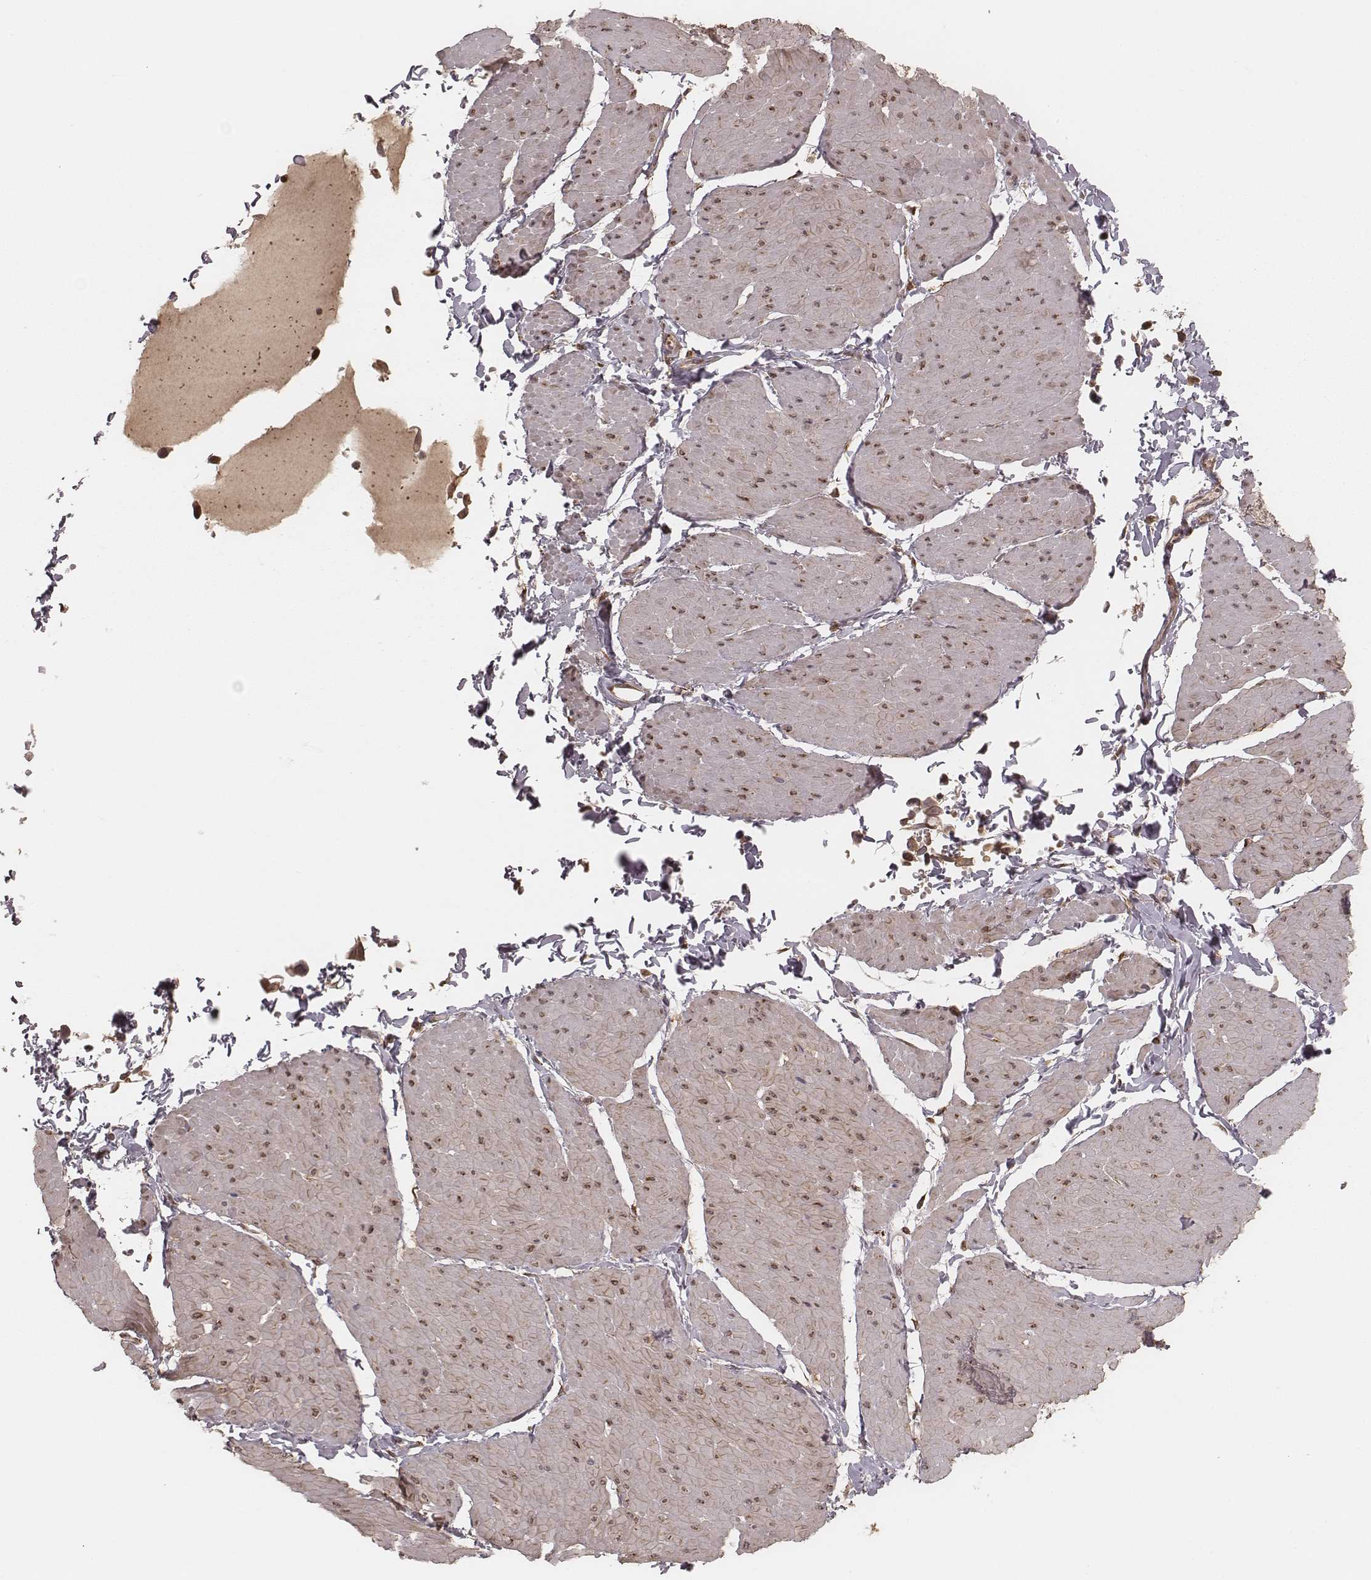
{"staining": {"intensity": "negative", "quantity": "none", "location": "none"}, "tissue": "adipose tissue", "cell_type": "Adipocytes", "image_type": "normal", "snomed": [{"axis": "morphology", "description": "Normal tissue, NOS"}, {"axis": "topography", "description": "Smooth muscle"}, {"axis": "topography", "description": "Peripheral nerve tissue"}], "caption": "Immunohistochemistry histopathology image of normal adipose tissue: human adipose tissue stained with DAB (3,3'-diaminobenzidine) reveals no significant protein positivity in adipocytes. (Immunohistochemistry, brightfield microscopy, high magnification).", "gene": "MYO19", "patient": {"sex": "male", "age": 58}}